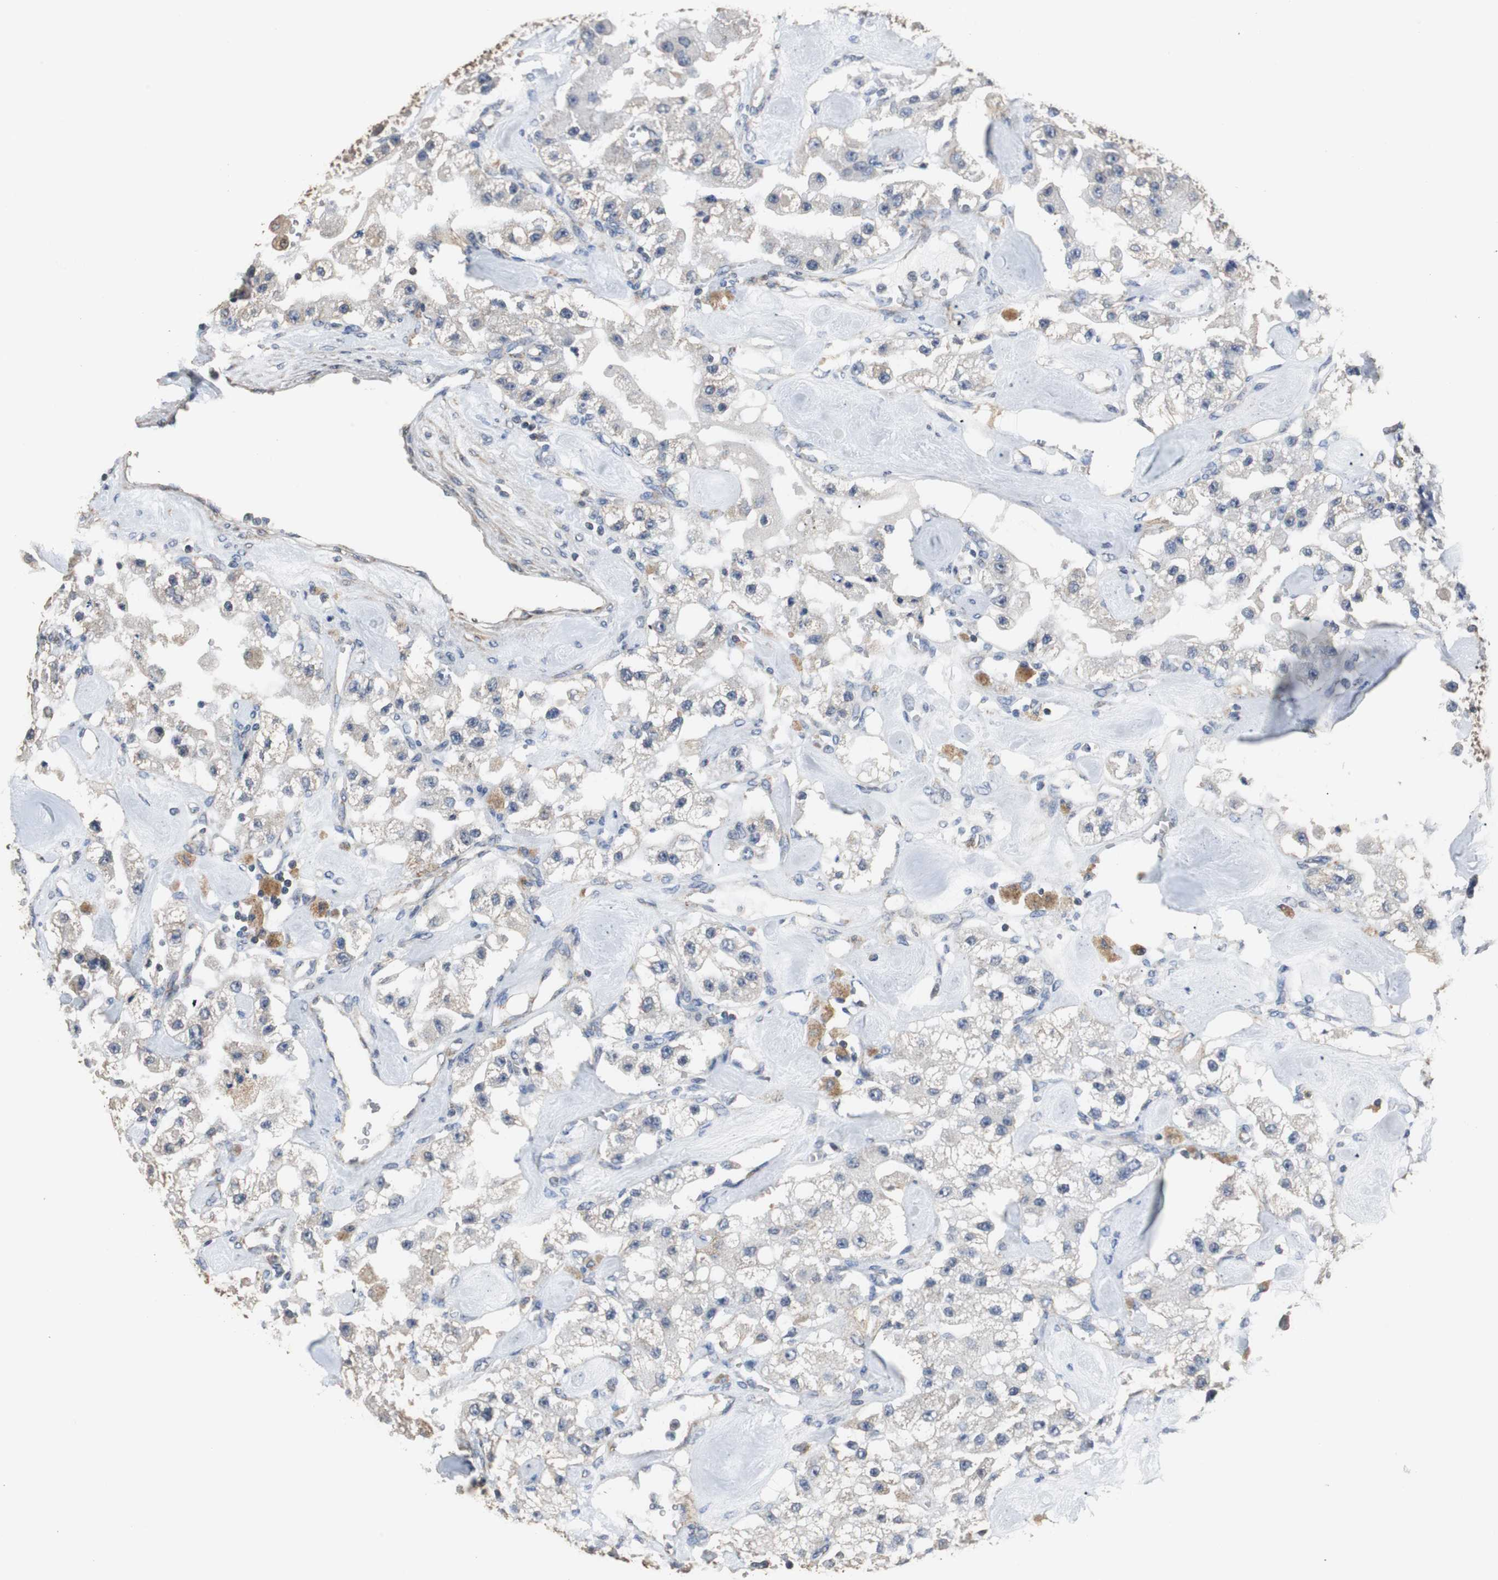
{"staining": {"intensity": "negative", "quantity": "none", "location": "none"}, "tissue": "carcinoid", "cell_type": "Tumor cells", "image_type": "cancer", "snomed": [{"axis": "morphology", "description": "Carcinoid, malignant, NOS"}, {"axis": "topography", "description": "Pancreas"}], "caption": "Tumor cells show no significant protein positivity in carcinoid.", "gene": "HMGCL", "patient": {"sex": "male", "age": 41}}